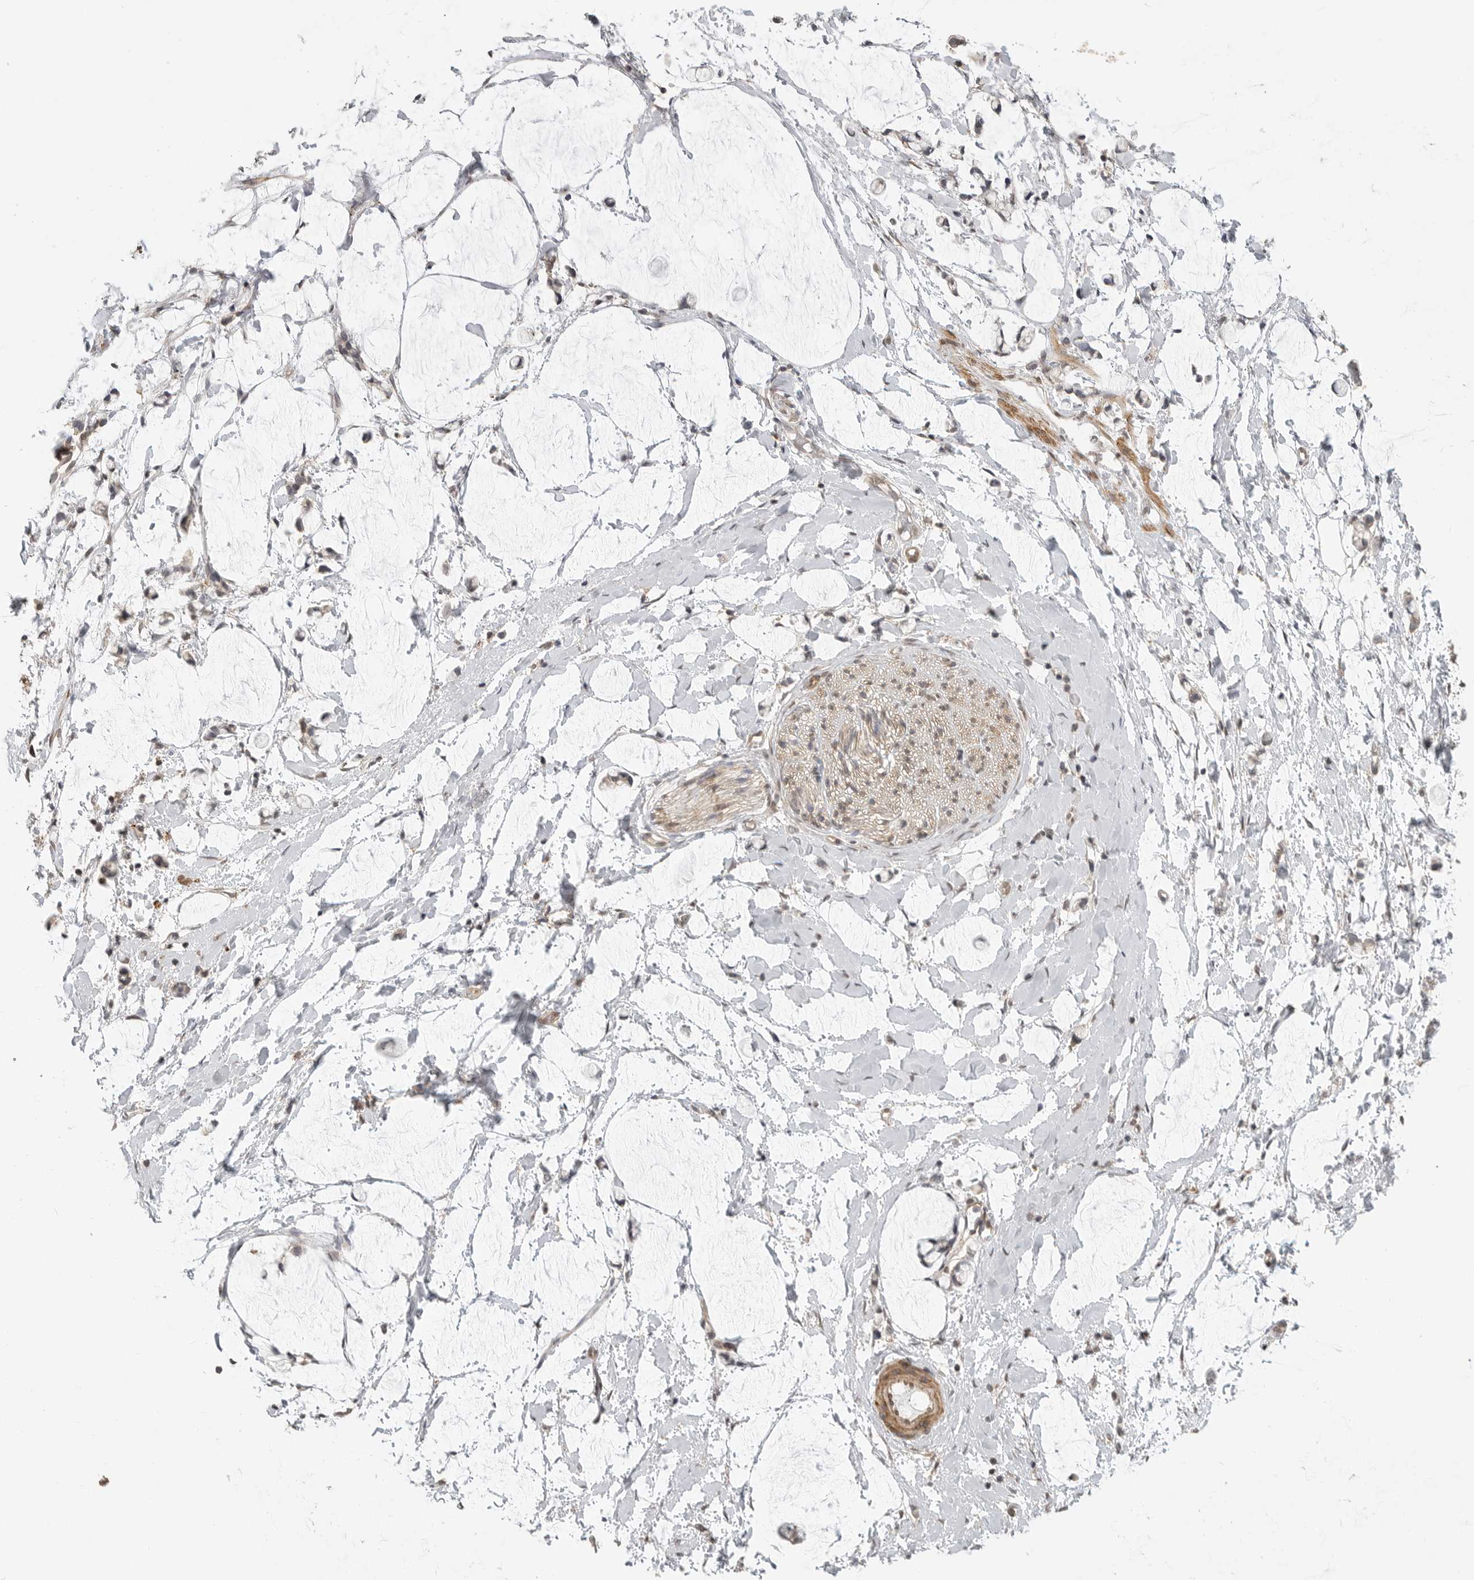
{"staining": {"intensity": "negative", "quantity": "none", "location": "none"}, "tissue": "adipose tissue", "cell_type": "Adipocytes", "image_type": "normal", "snomed": [{"axis": "morphology", "description": "Normal tissue, NOS"}, {"axis": "morphology", "description": "Adenocarcinoma, NOS"}, {"axis": "topography", "description": "Colon"}, {"axis": "topography", "description": "Peripheral nerve tissue"}], "caption": "Immunohistochemistry (IHC) of unremarkable human adipose tissue demonstrates no staining in adipocytes.", "gene": "GPC2", "patient": {"sex": "male", "age": 14}}